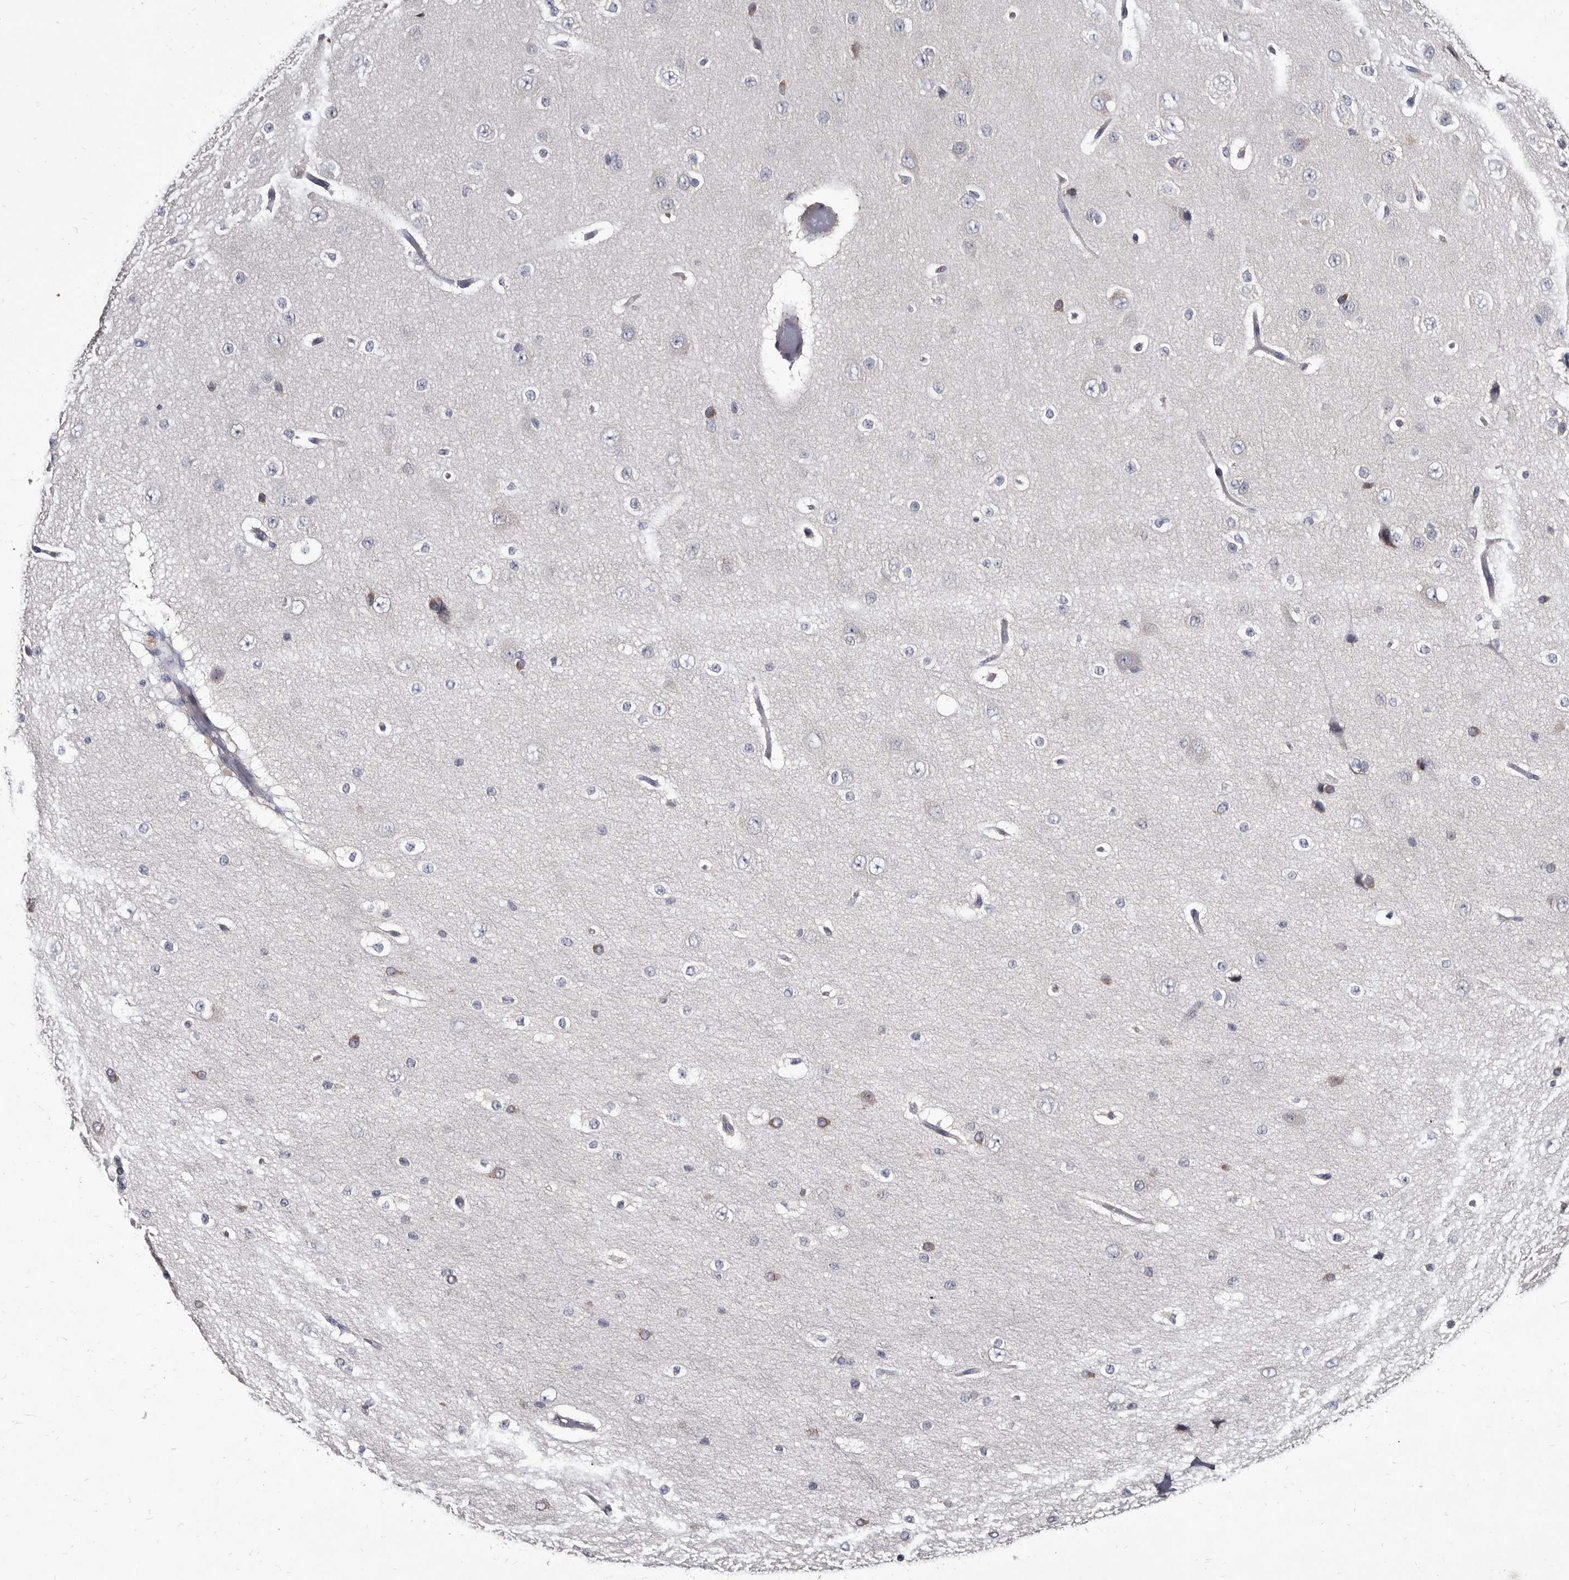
{"staining": {"intensity": "weak", "quantity": "<25%", "location": "cytoplasmic/membranous"}, "tissue": "cerebral cortex", "cell_type": "Endothelial cells", "image_type": "normal", "snomed": [{"axis": "morphology", "description": "Normal tissue, NOS"}, {"axis": "morphology", "description": "Developmental malformation"}, {"axis": "topography", "description": "Cerebral cortex"}], "caption": "DAB immunohistochemical staining of benign cerebral cortex displays no significant positivity in endothelial cells.", "gene": "ABCF2", "patient": {"sex": "female", "age": 30}}